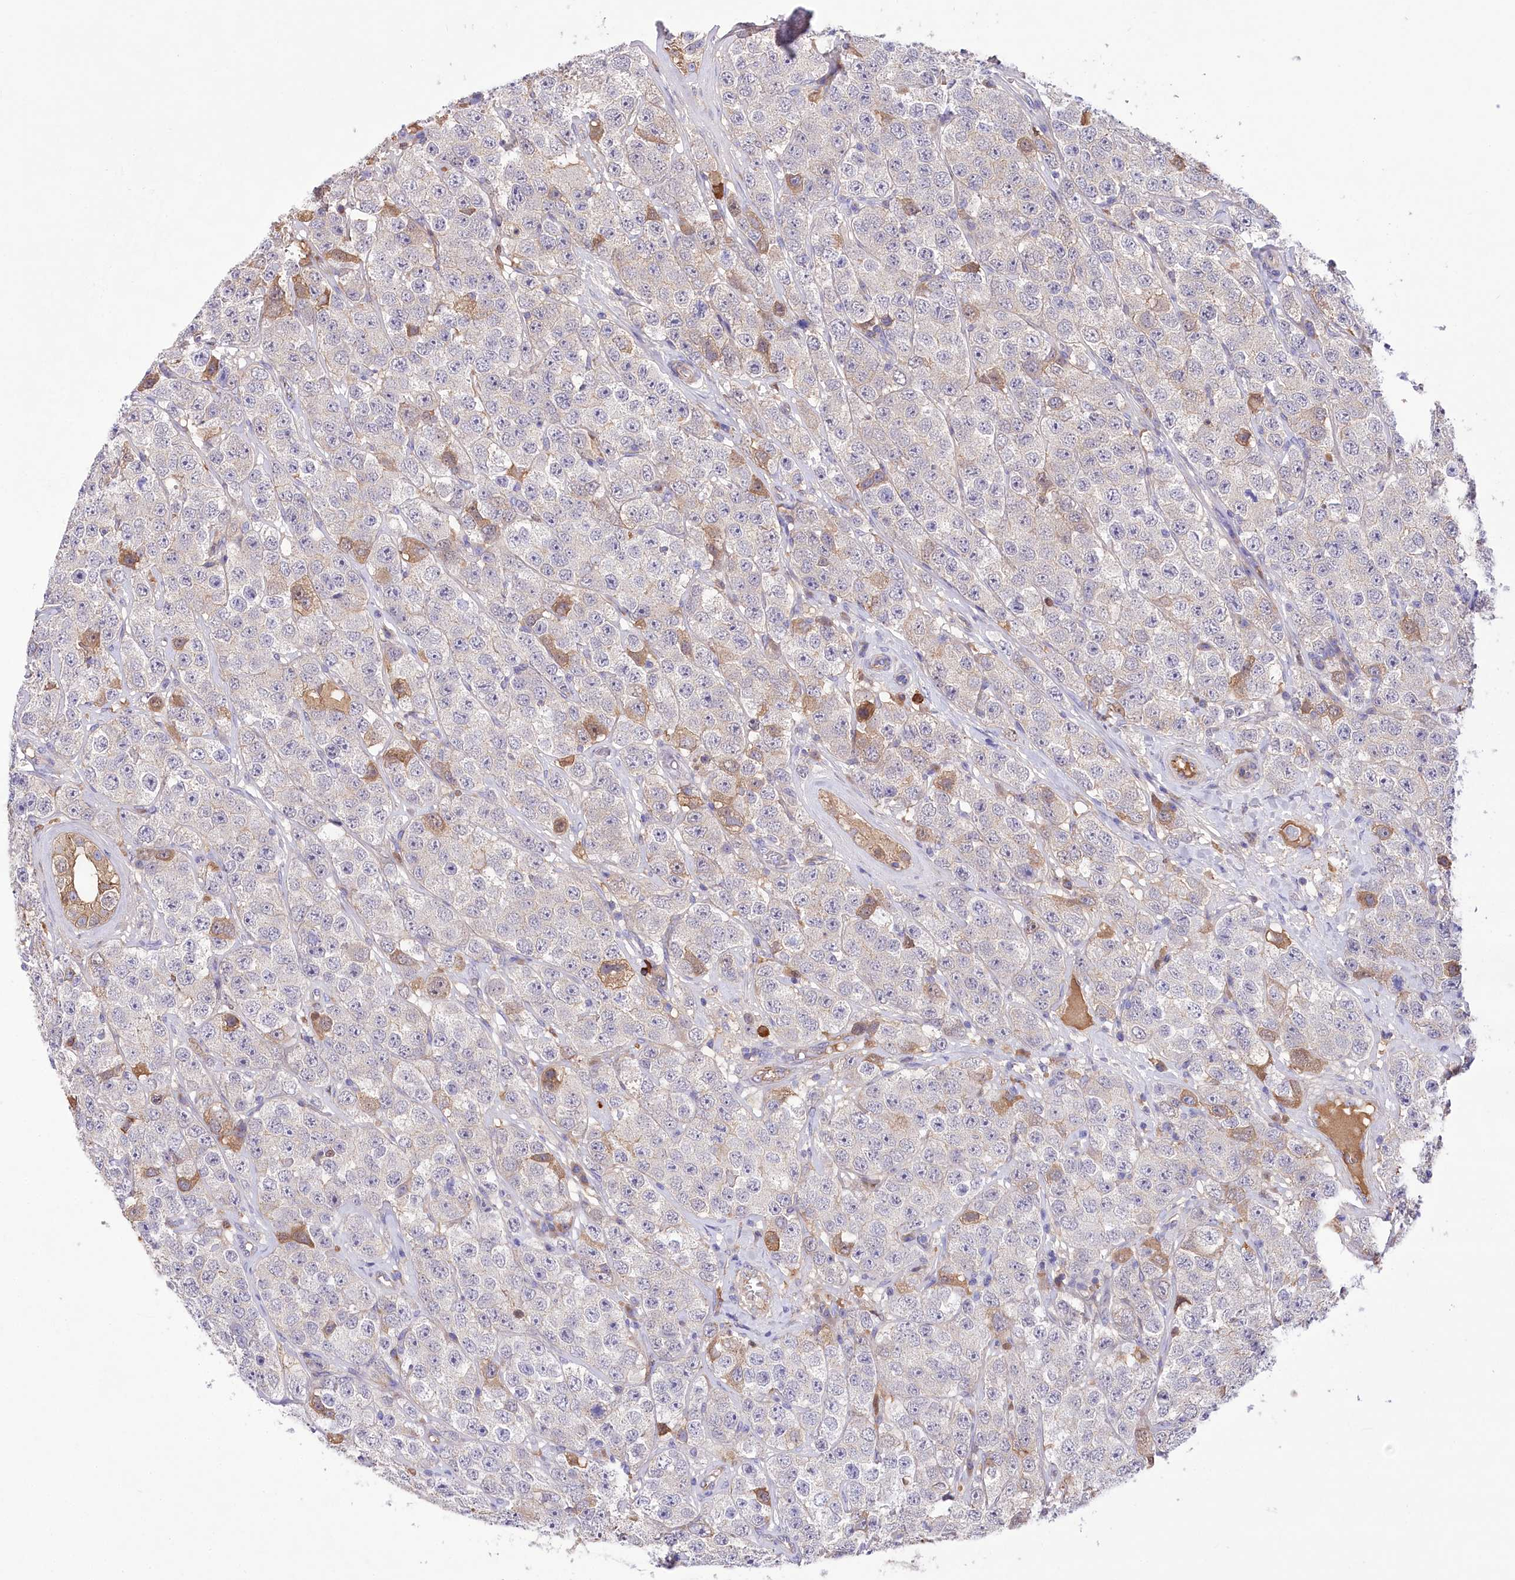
{"staining": {"intensity": "negative", "quantity": "none", "location": "none"}, "tissue": "testis cancer", "cell_type": "Tumor cells", "image_type": "cancer", "snomed": [{"axis": "morphology", "description": "Seminoma, NOS"}, {"axis": "topography", "description": "Testis"}], "caption": "Immunohistochemistry (IHC) micrograph of human testis cancer stained for a protein (brown), which displays no staining in tumor cells. (Stains: DAB (3,3'-diaminobenzidine) immunohistochemistry with hematoxylin counter stain, Microscopy: brightfield microscopy at high magnification).", "gene": "CEP164", "patient": {"sex": "male", "age": 28}}